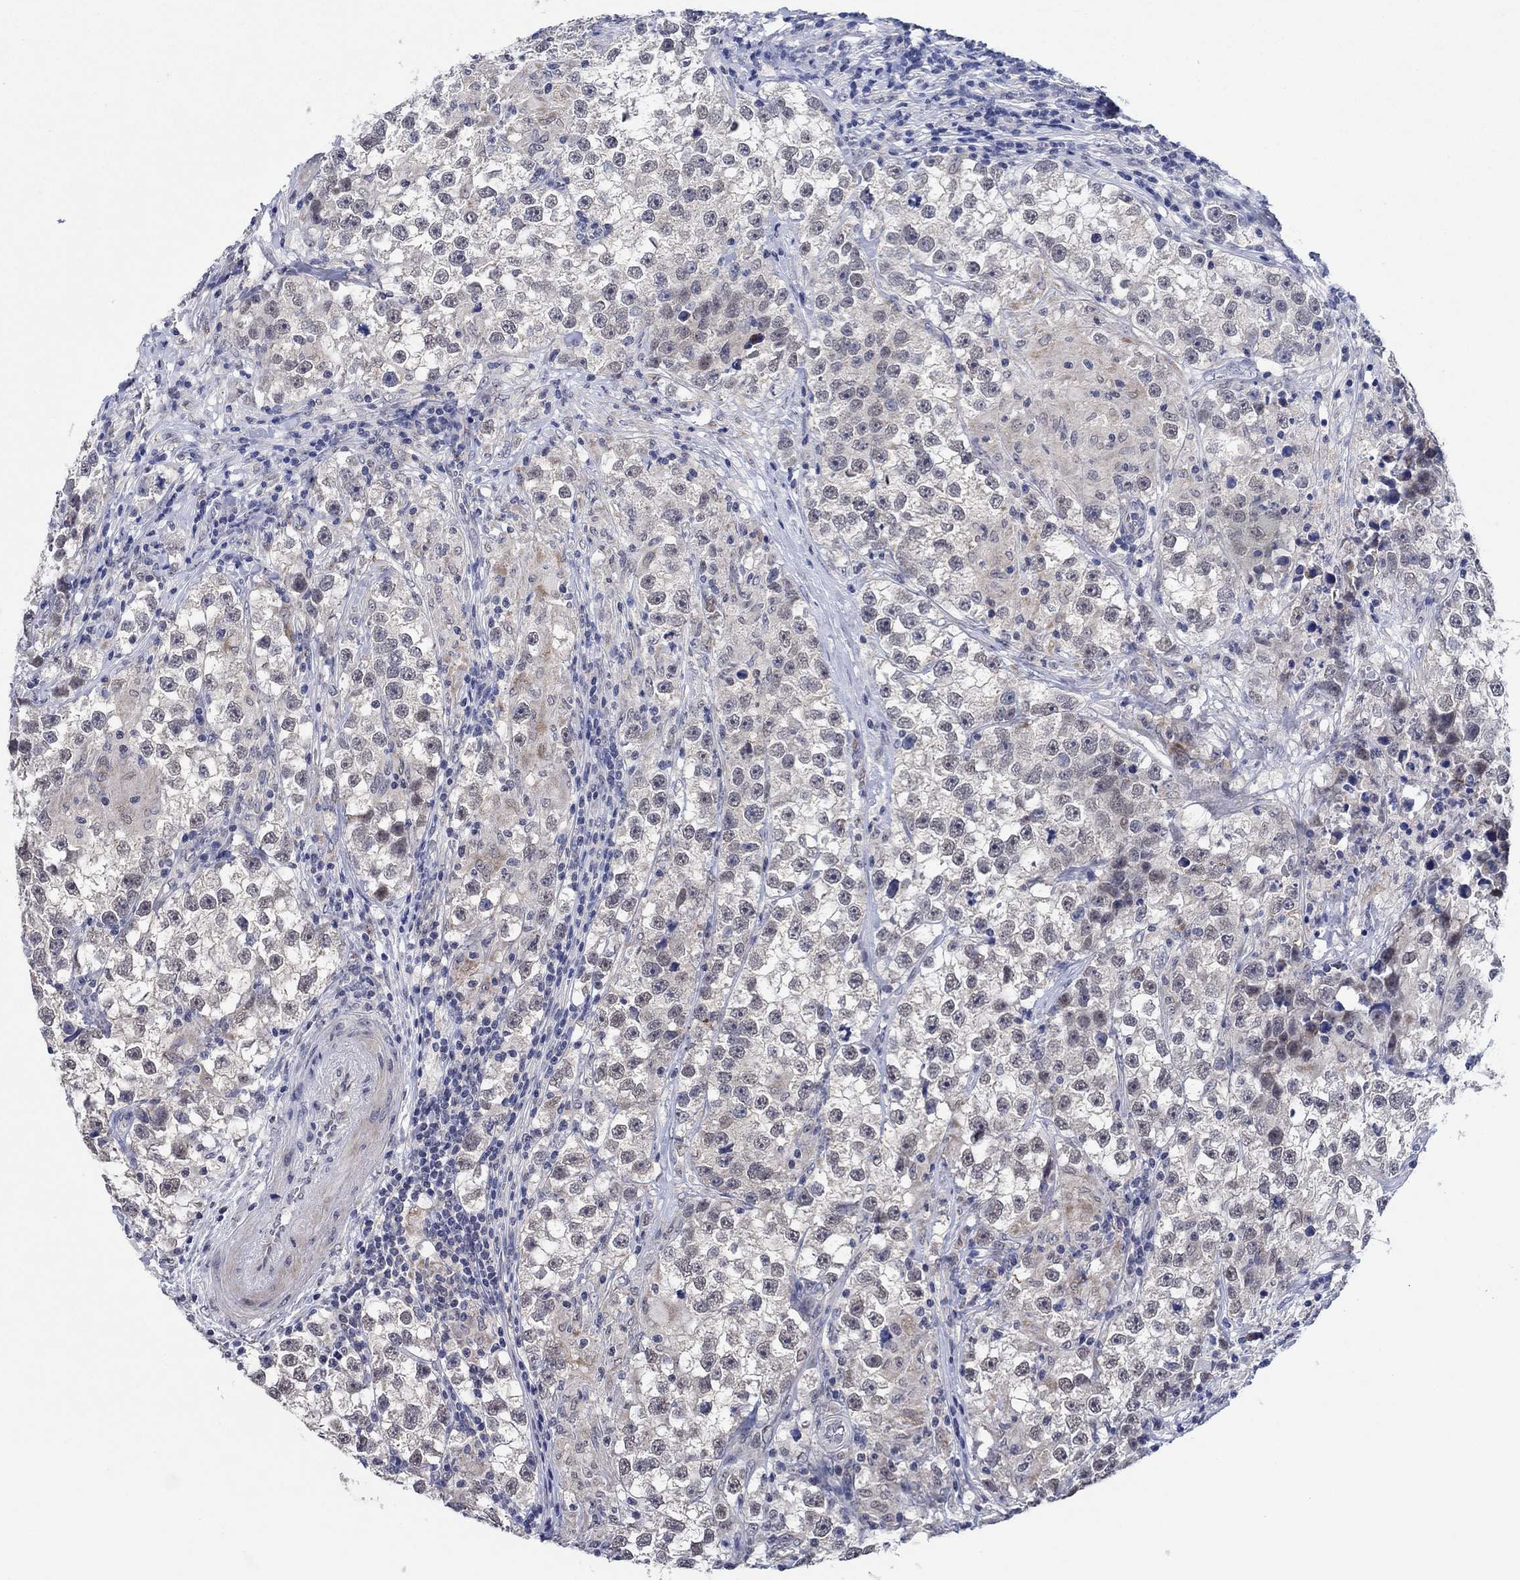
{"staining": {"intensity": "weak", "quantity": "25%-75%", "location": "nuclear"}, "tissue": "testis cancer", "cell_type": "Tumor cells", "image_type": "cancer", "snomed": [{"axis": "morphology", "description": "Seminoma, NOS"}, {"axis": "topography", "description": "Testis"}], "caption": "The histopathology image exhibits a brown stain indicating the presence of a protein in the nuclear of tumor cells in testis cancer.", "gene": "PRRT3", "patient": {"sex": "male", "age": 46}}